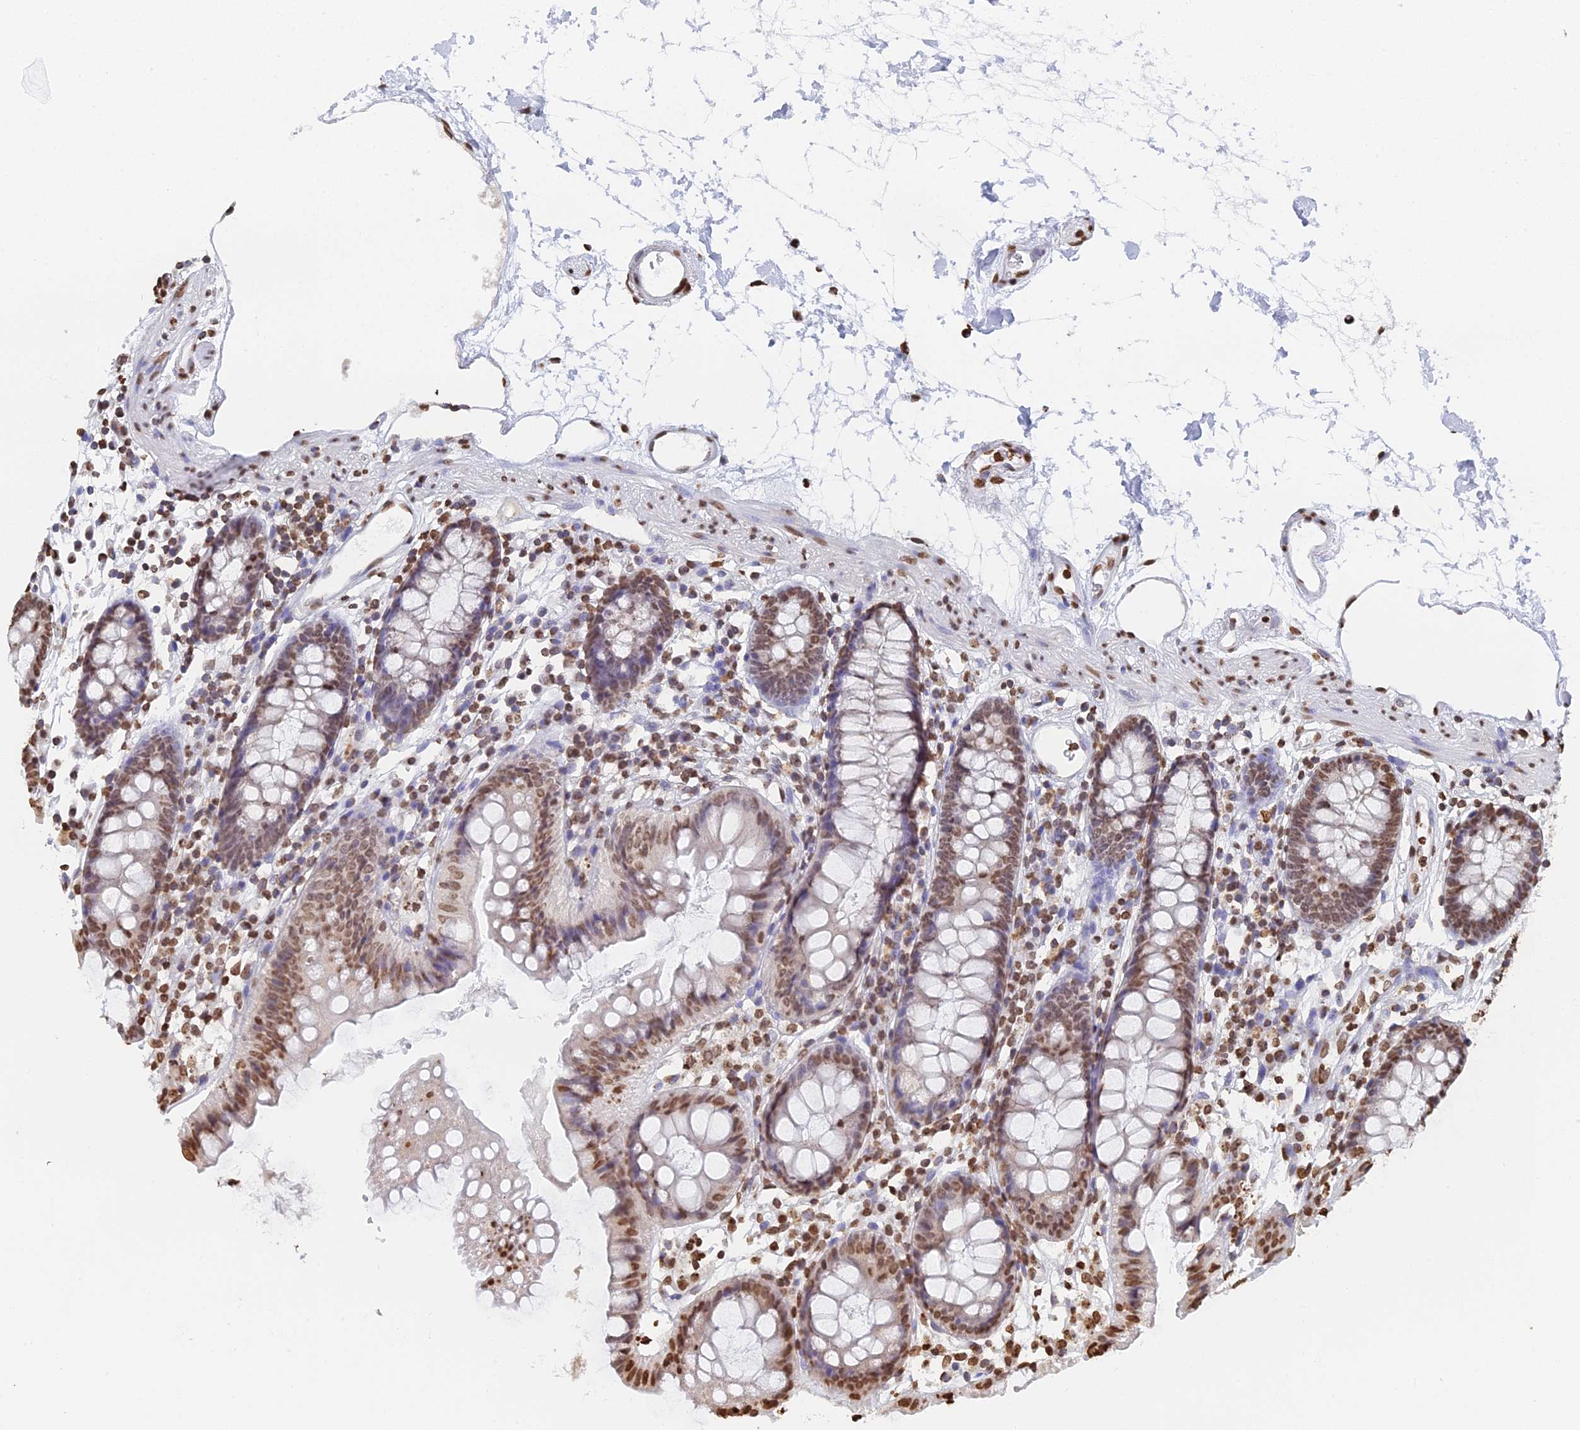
{"staining": {"intensity": "moderate", "quantity": ">75%", "location": "nuclear"}, "tissue": "colon", "cell_type": "Endothelial cells", "image_type": "normal", "snomed": [{"axis": "morphology", "description": "Normal tissue, NOS"}, {"axis": "topography", "description": "Colon"}], "caption": "Immunohistochemical staining of normal human colon demonstrates moderate nuclear protein staining in about >75% of endothelial cells. (Stains: DAB in brown, nuclei in blue, Microscopy: brightfield microscopy at high magnification).", "gene": "GBP3", "patient": {"sex": "female", "age": 84}}